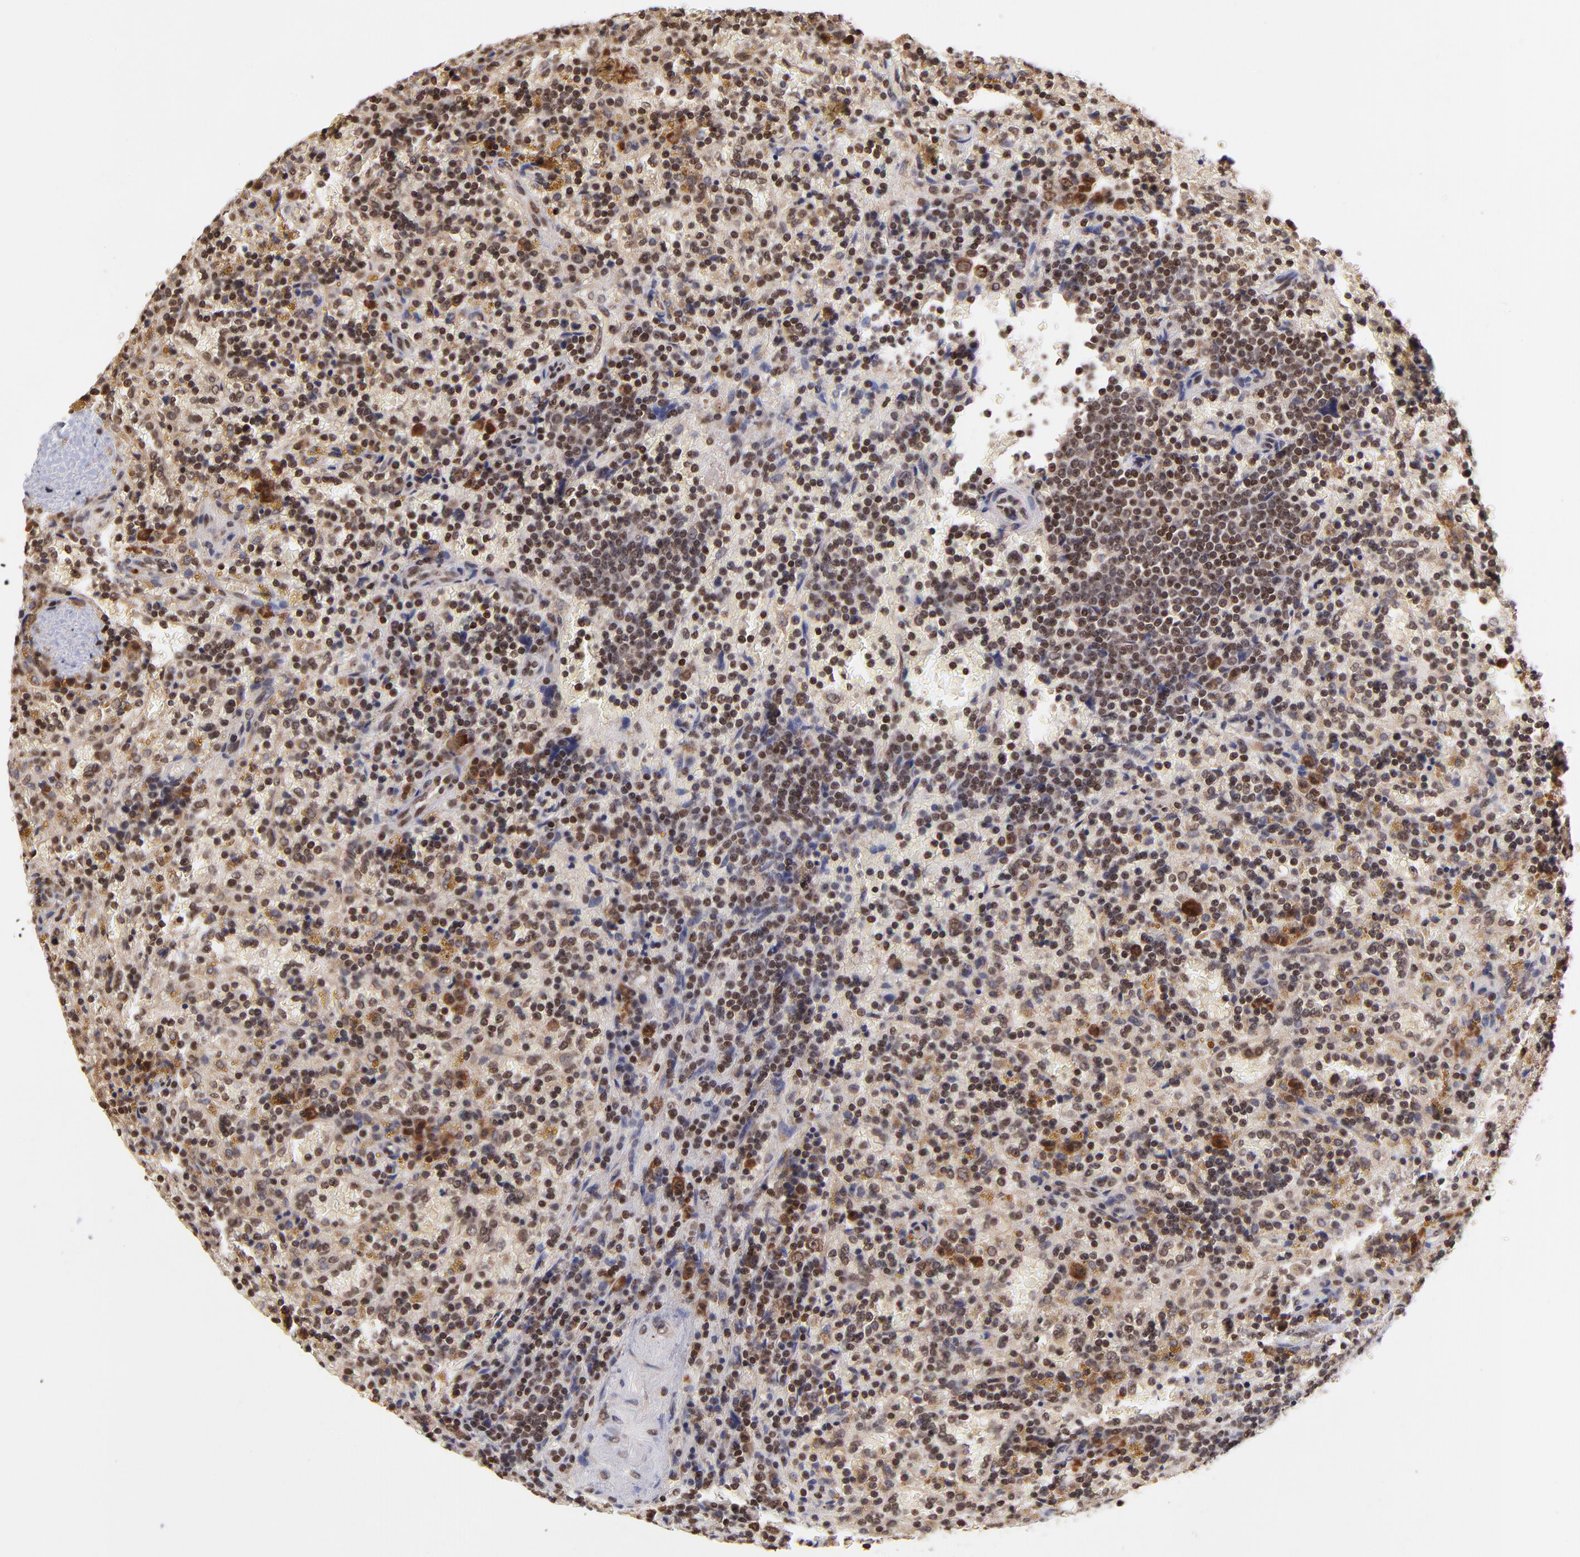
{"staining": {"intensity": "strong", "quantity": ">75%", "location": "nuclear"}, "tissue": "lymphoma", "cell_type": "Tumor cells", "image_type": "cancer", "snomed": [{"axis": "morphology", "description": "Malignant lymphoma, non-Hodgkin's type, Low grade"}, {"axis": "topography", "description": "Spleen"}], "caption": "Immunohistochemistry (IHC) photomicrograph of low-grade malignant lymphoma, non-Hodgkin's type stained for a protein (brown), which exhibits high levels of strong nuclear expression in about >75% of tumor cells.", "gene": "WDR25", "patient": {"sex": "female", "age": 65}}